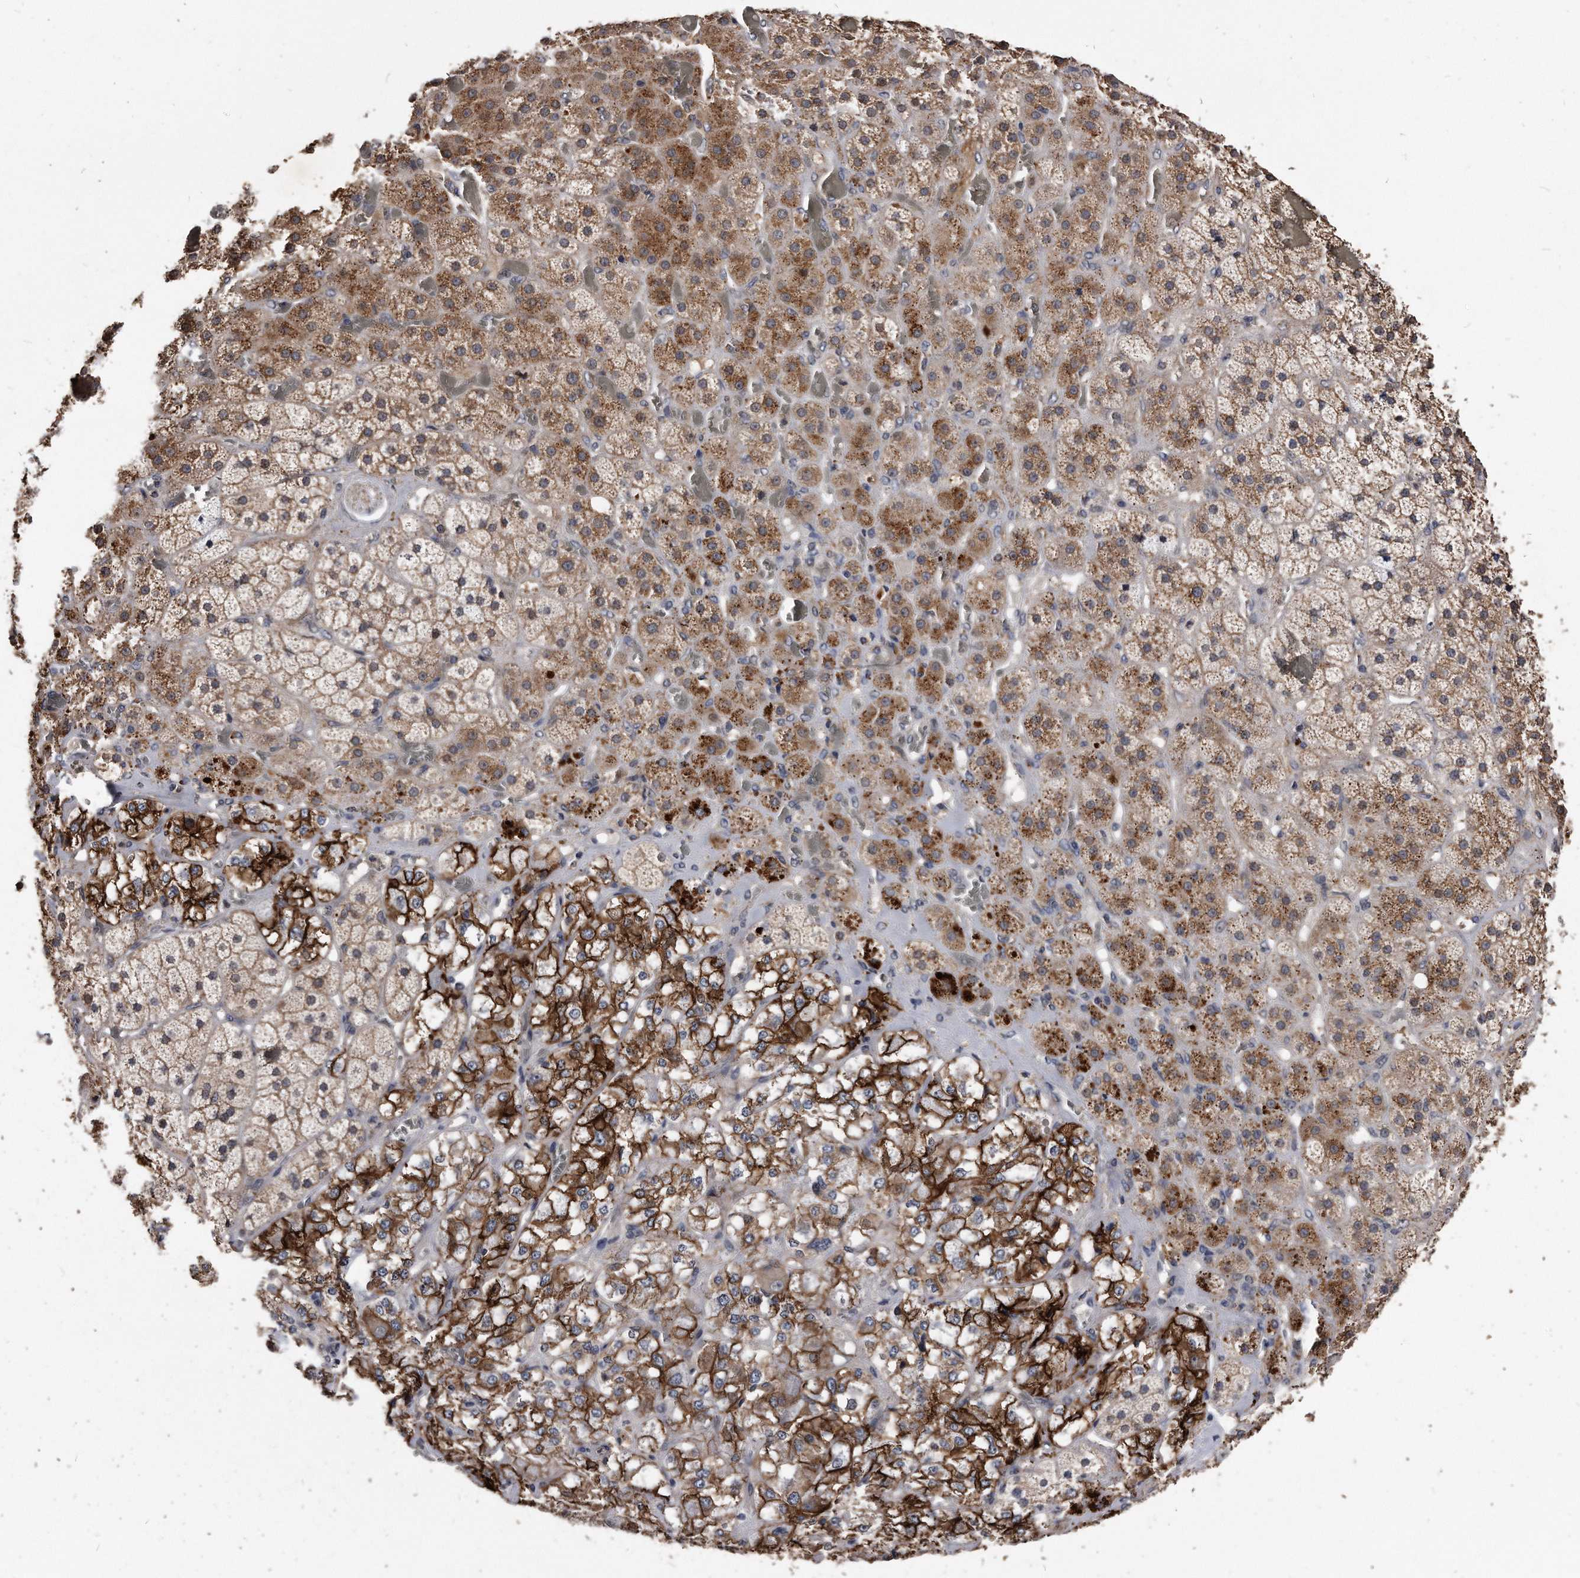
{"staining": {"intensity": "strong", "quantity": "25%-75%", "location": "cytoplasmic/membranous"}, "tissue": "adrenal gland", "cell_type": "Glandular cells", "image_type": "normal", "snomed": [{"axis": "morphology", "description": "Normal tissue, NOS"}, {"axis": "topography", "description": "Adrenal gland"}], "caption": "Brown immunohistochemical staining in benign adrenal gland displays strong cytoplasmic/membranous positivity in approximately 25%-75% of glandular cells. Ihc stains the protein in brown and the nuclei are stained blue.", "gene": "IL20RA", "patient": {"sex": "male", "age": 57}}